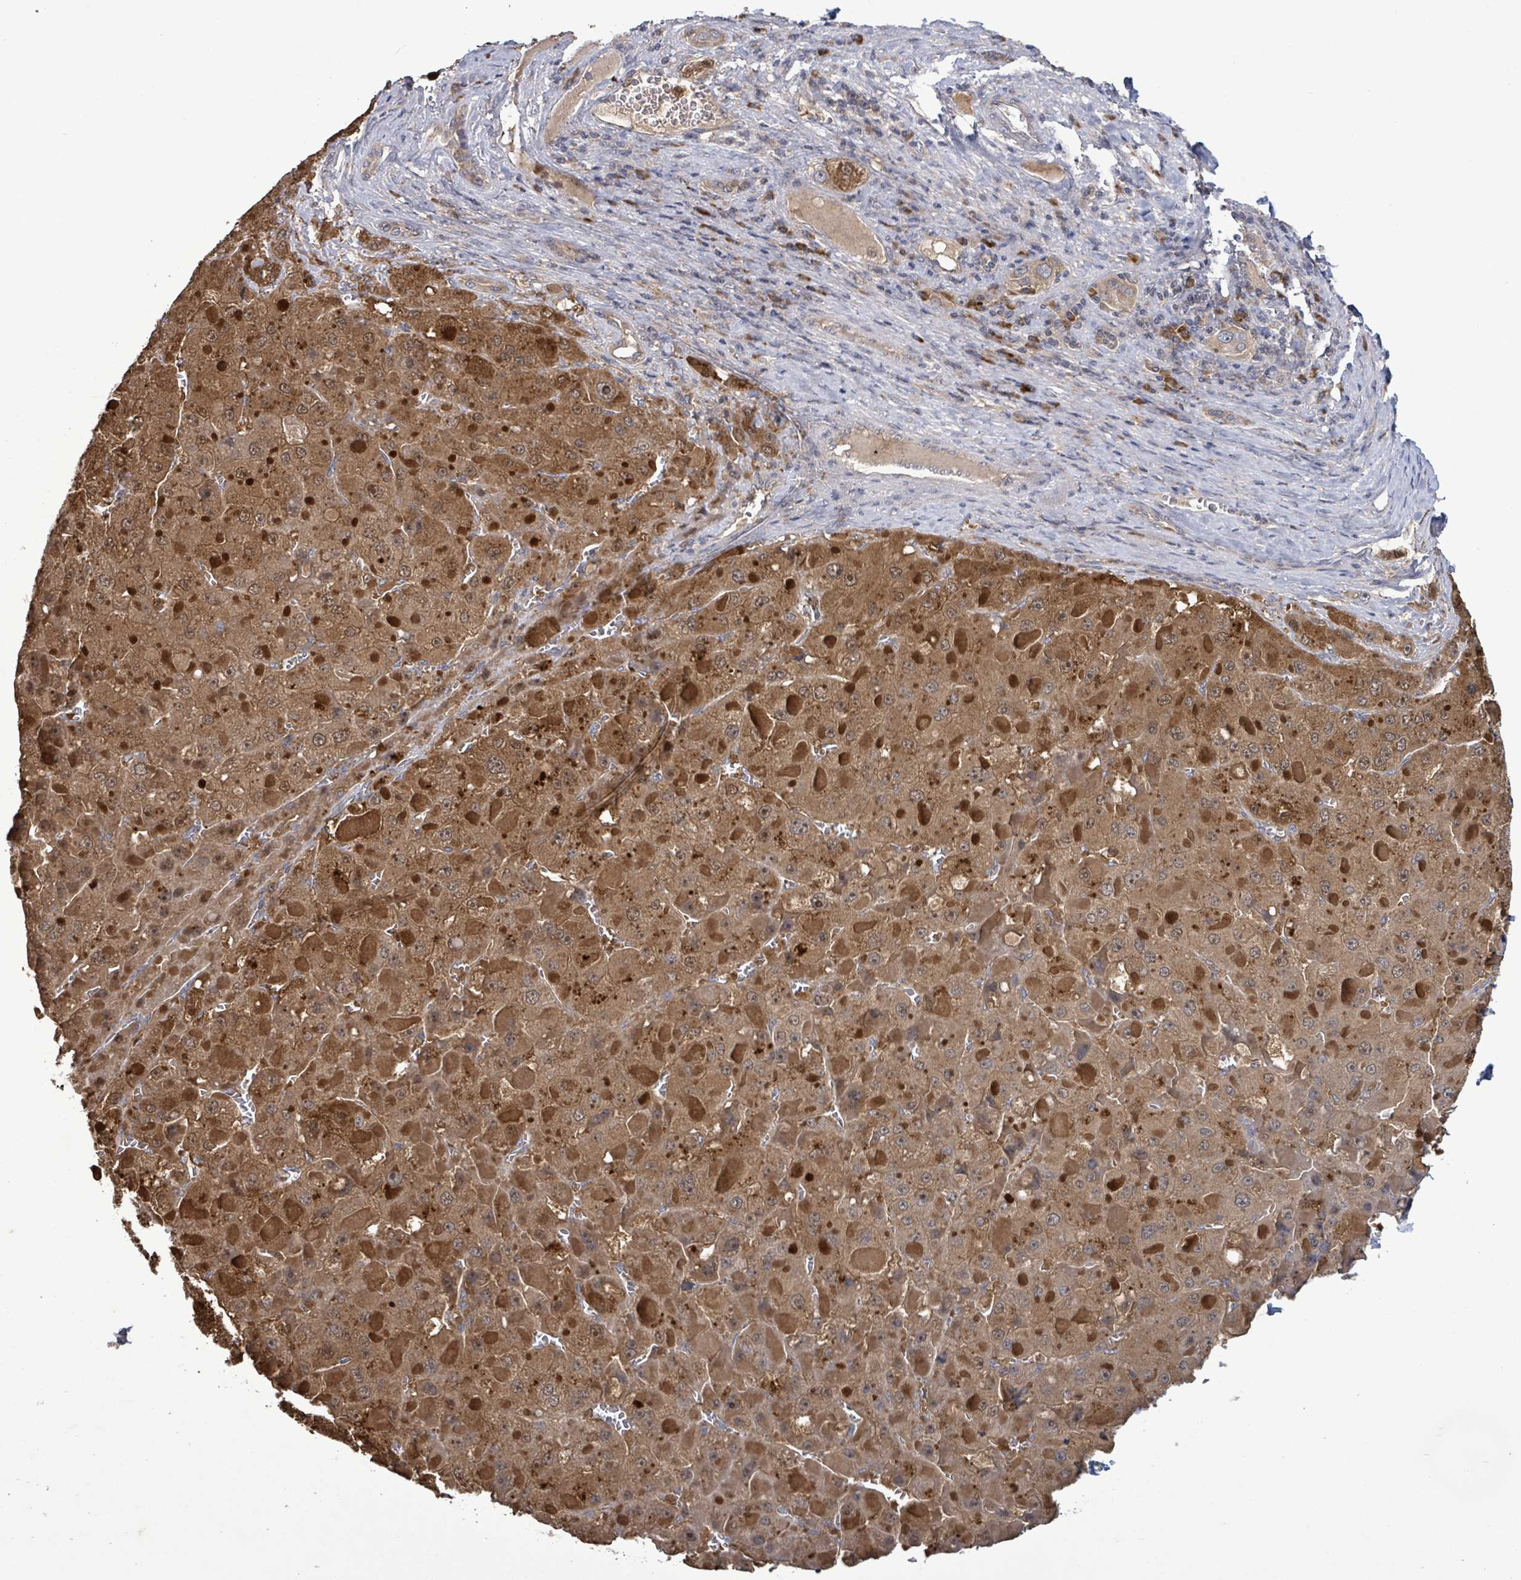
{"staining": {"intensity": "moderate", "quantity": ">75%", "location": "cytoplasmic/membranous"}, "tissue": "liver cancer", "cell_type": "Tumor cells", "image_type": "cancer", "snomed": [{"axis": "morphology", "description": "Carcinoma, Hepatocellular, NOS"}, {"axis": "topography", "description": "Liver"}], "caption": "A brown stain labels moderate cytoplasmic/membranous expression of a protein in hepatocellular carcinoma (liver) tumor cells. The staining was performed using DAB to visualize the protein expression in brown, while the nuclei were stained in blue with hematoxylin (Magnification: 20x).", "gene": "SERPINE3", "patient": {"sex": "female", "age": 73}}